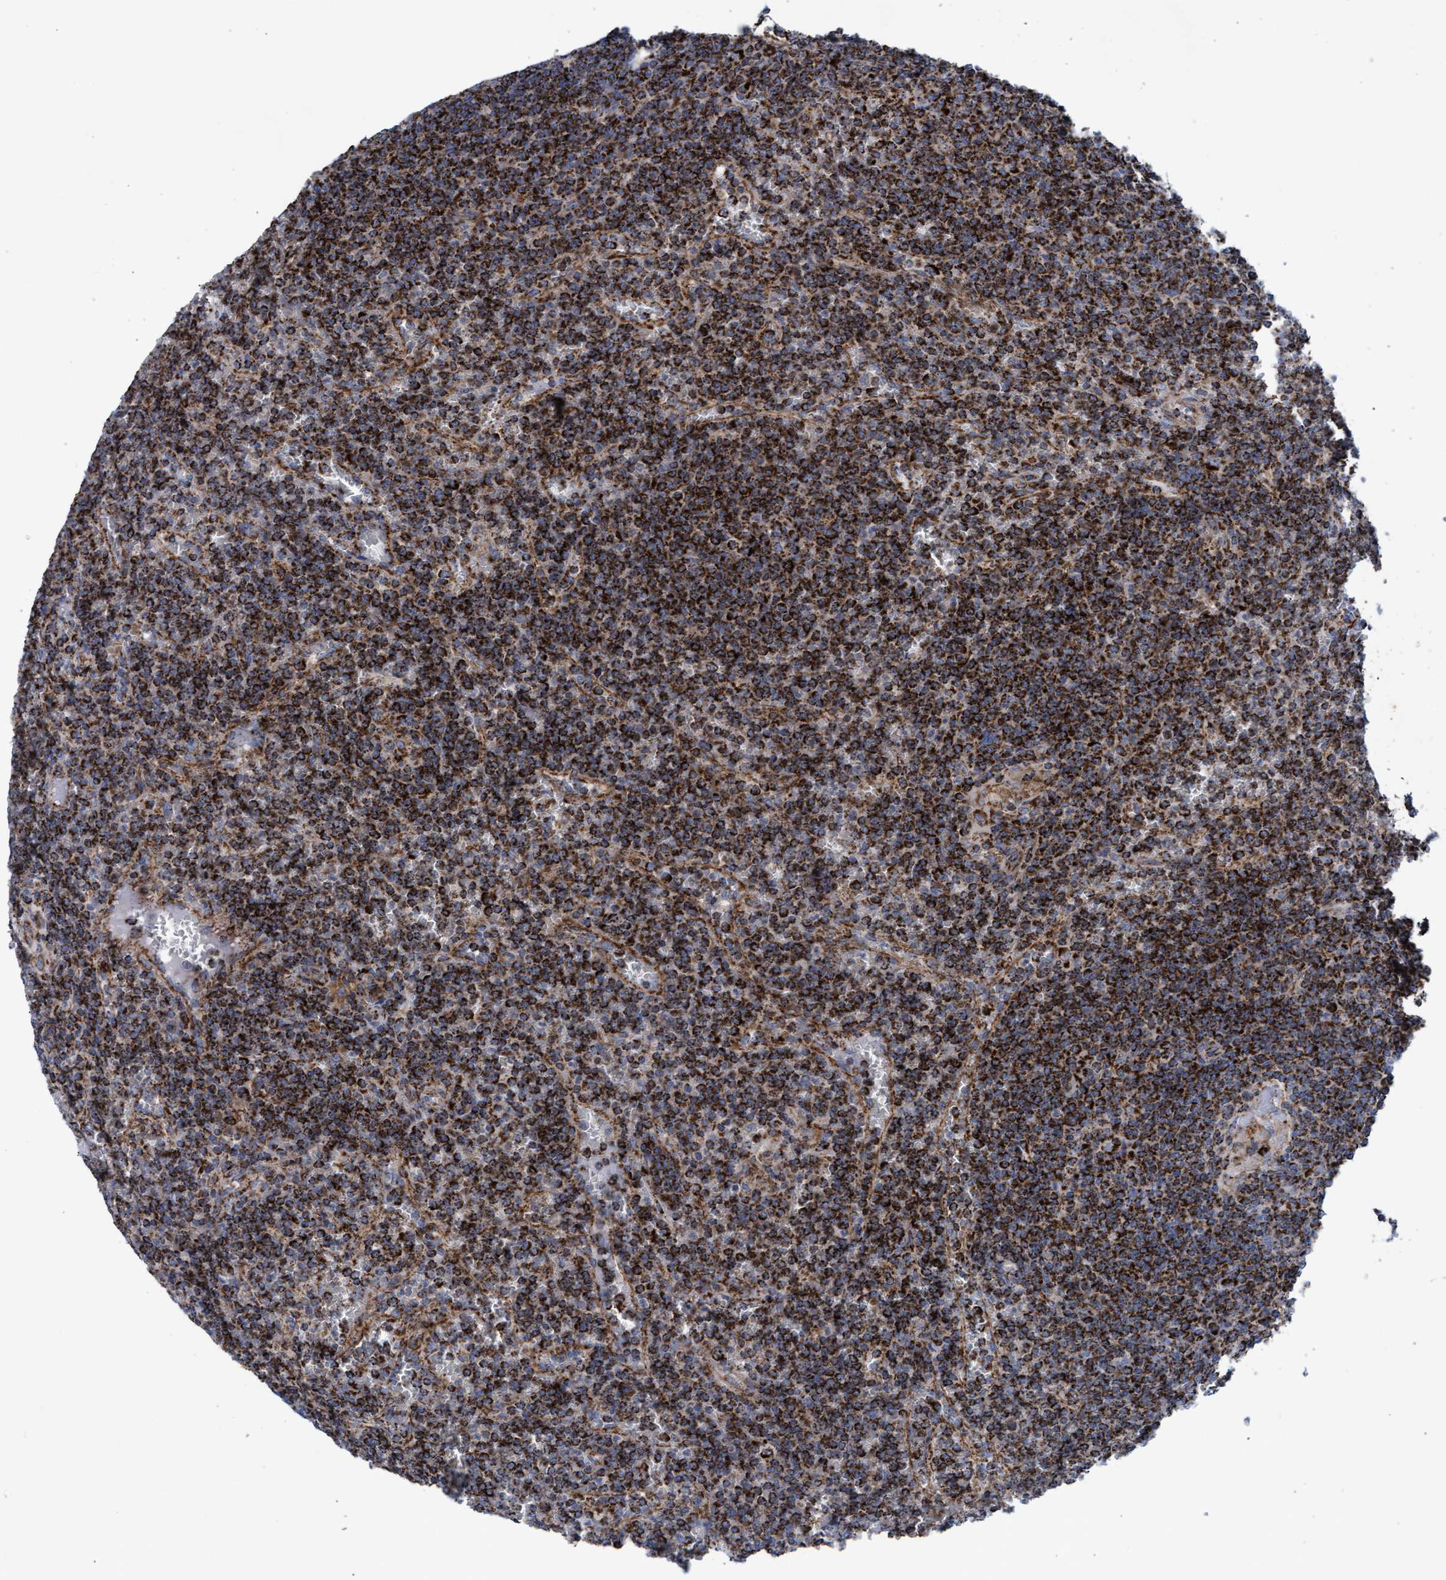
{"staining": {"intensity": "strong", "quantity": ">75%", "location": "cytoplasmic/membranous"}, "tissue": "lymphoma", "cell_type": "Tumor cells", "image_type": "cancer", "snomed": [{"axis": "morphology", "description": "Malignant lymphoma, non-Hodgkin's type, Low grade"}, {"axis": "topography", "description": "Spleen"}], "caption": "High-magnification brightfield microscopy of malignant lymphoma, non-Hodgkin's type (low-grade) stained with DAB (brown) and counterstained with hematoxylin (blue). tumor cells exhibit strong cytoplasmic/membranous staining is present in approximately>75% of cells.", "gene": "MRPL38", "patient": {"sex": "female", "age": 19}}